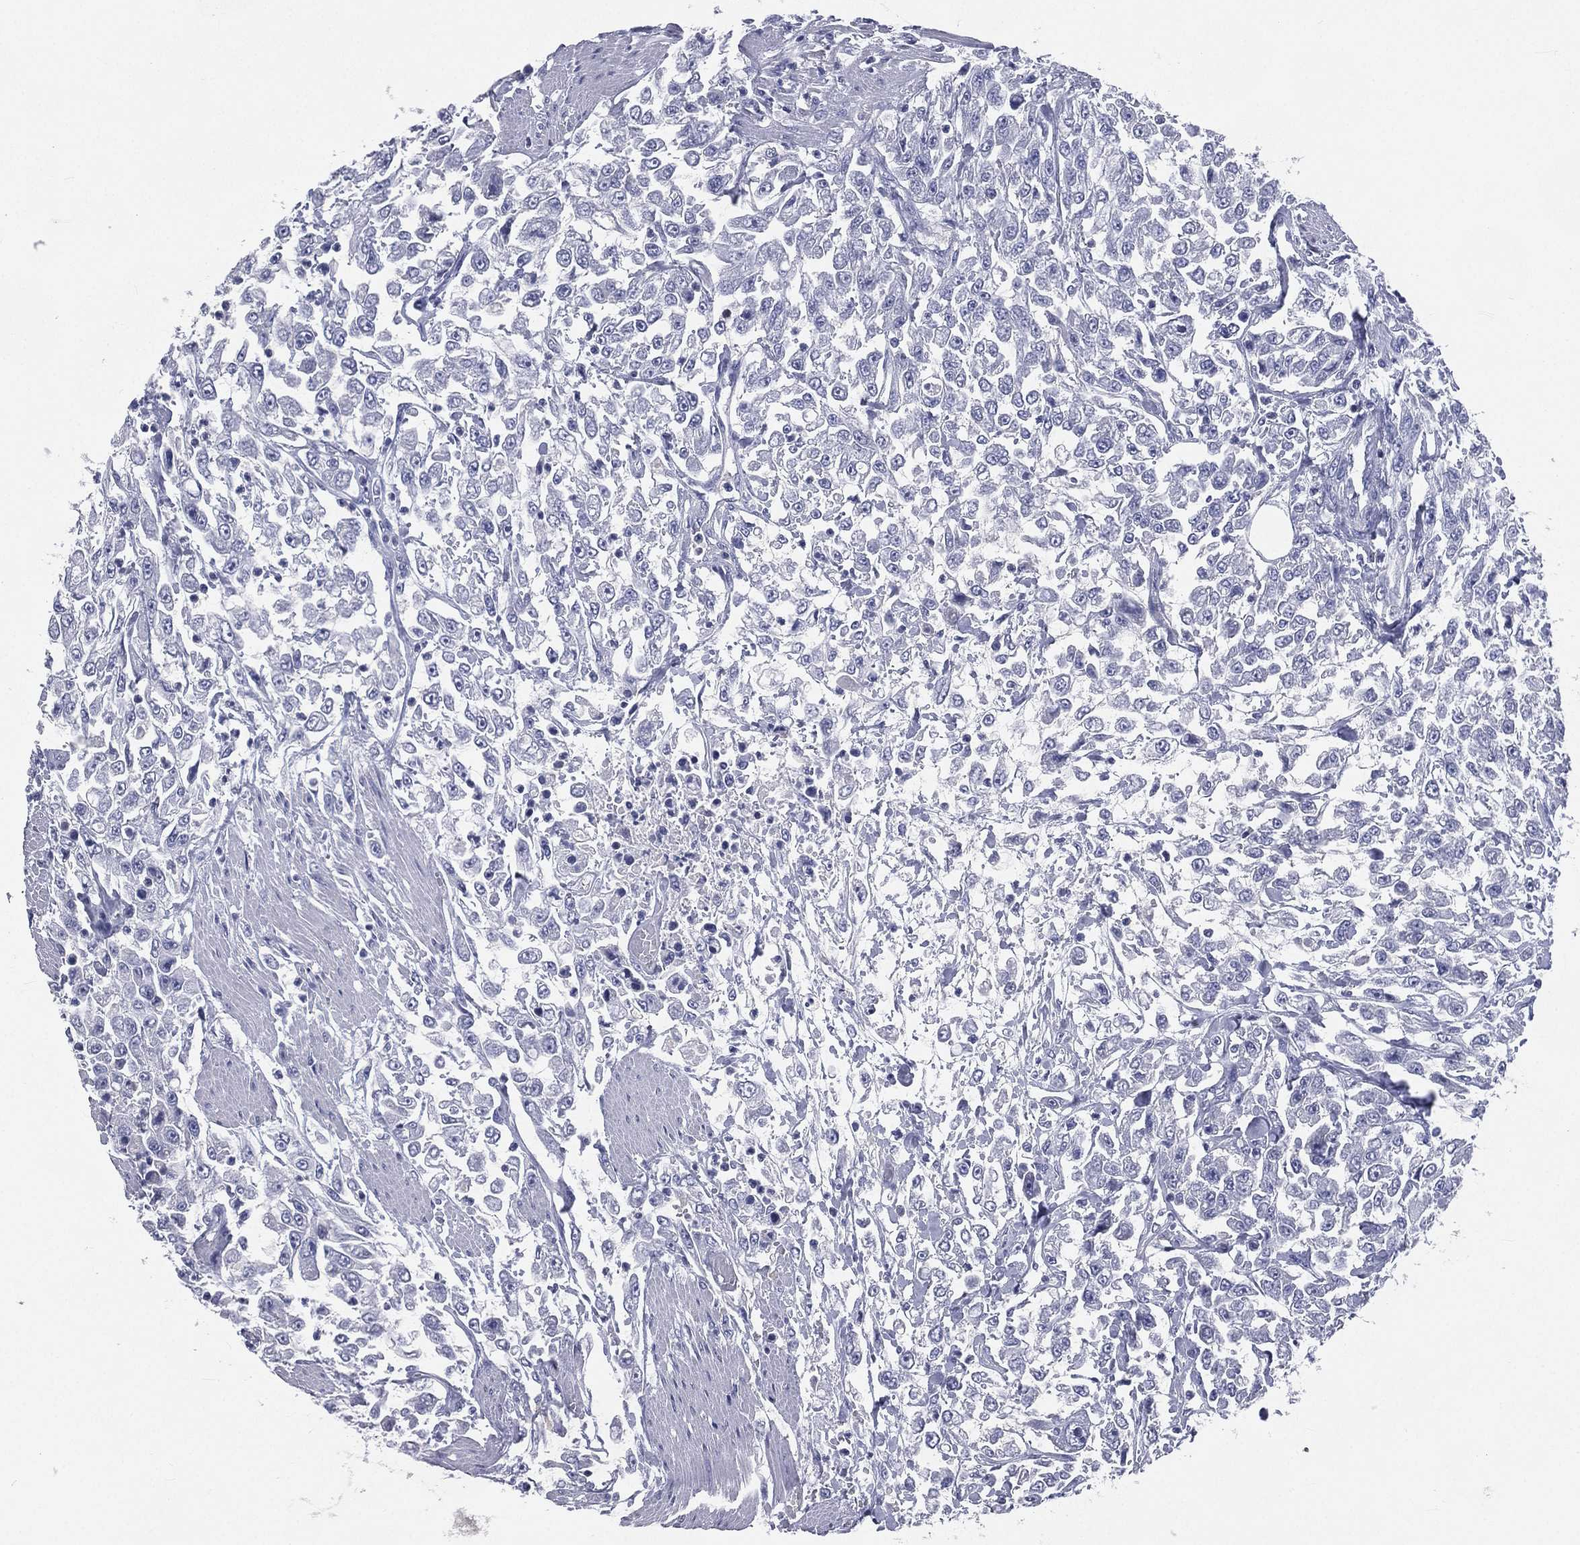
{"staining": {"intensity": "negative", "quantity": "none", "location": "none"}, "tissue": "urothelial cancer", "cell_type": "Tumor cells", "image_type": "cancer", "snomed": [{"axis": "morphology", "description": "Urothelial carcinoma, High grade"}, {"axis": "topography", "description": "Urinary bladder"}], "caption": "Immunohistochemical staining of human urothelial carcinoma (high-grade) reveals no significant staining in tumor cells.", "gene": "IFT27", "patient": {"sex": "male", "age": 46}}